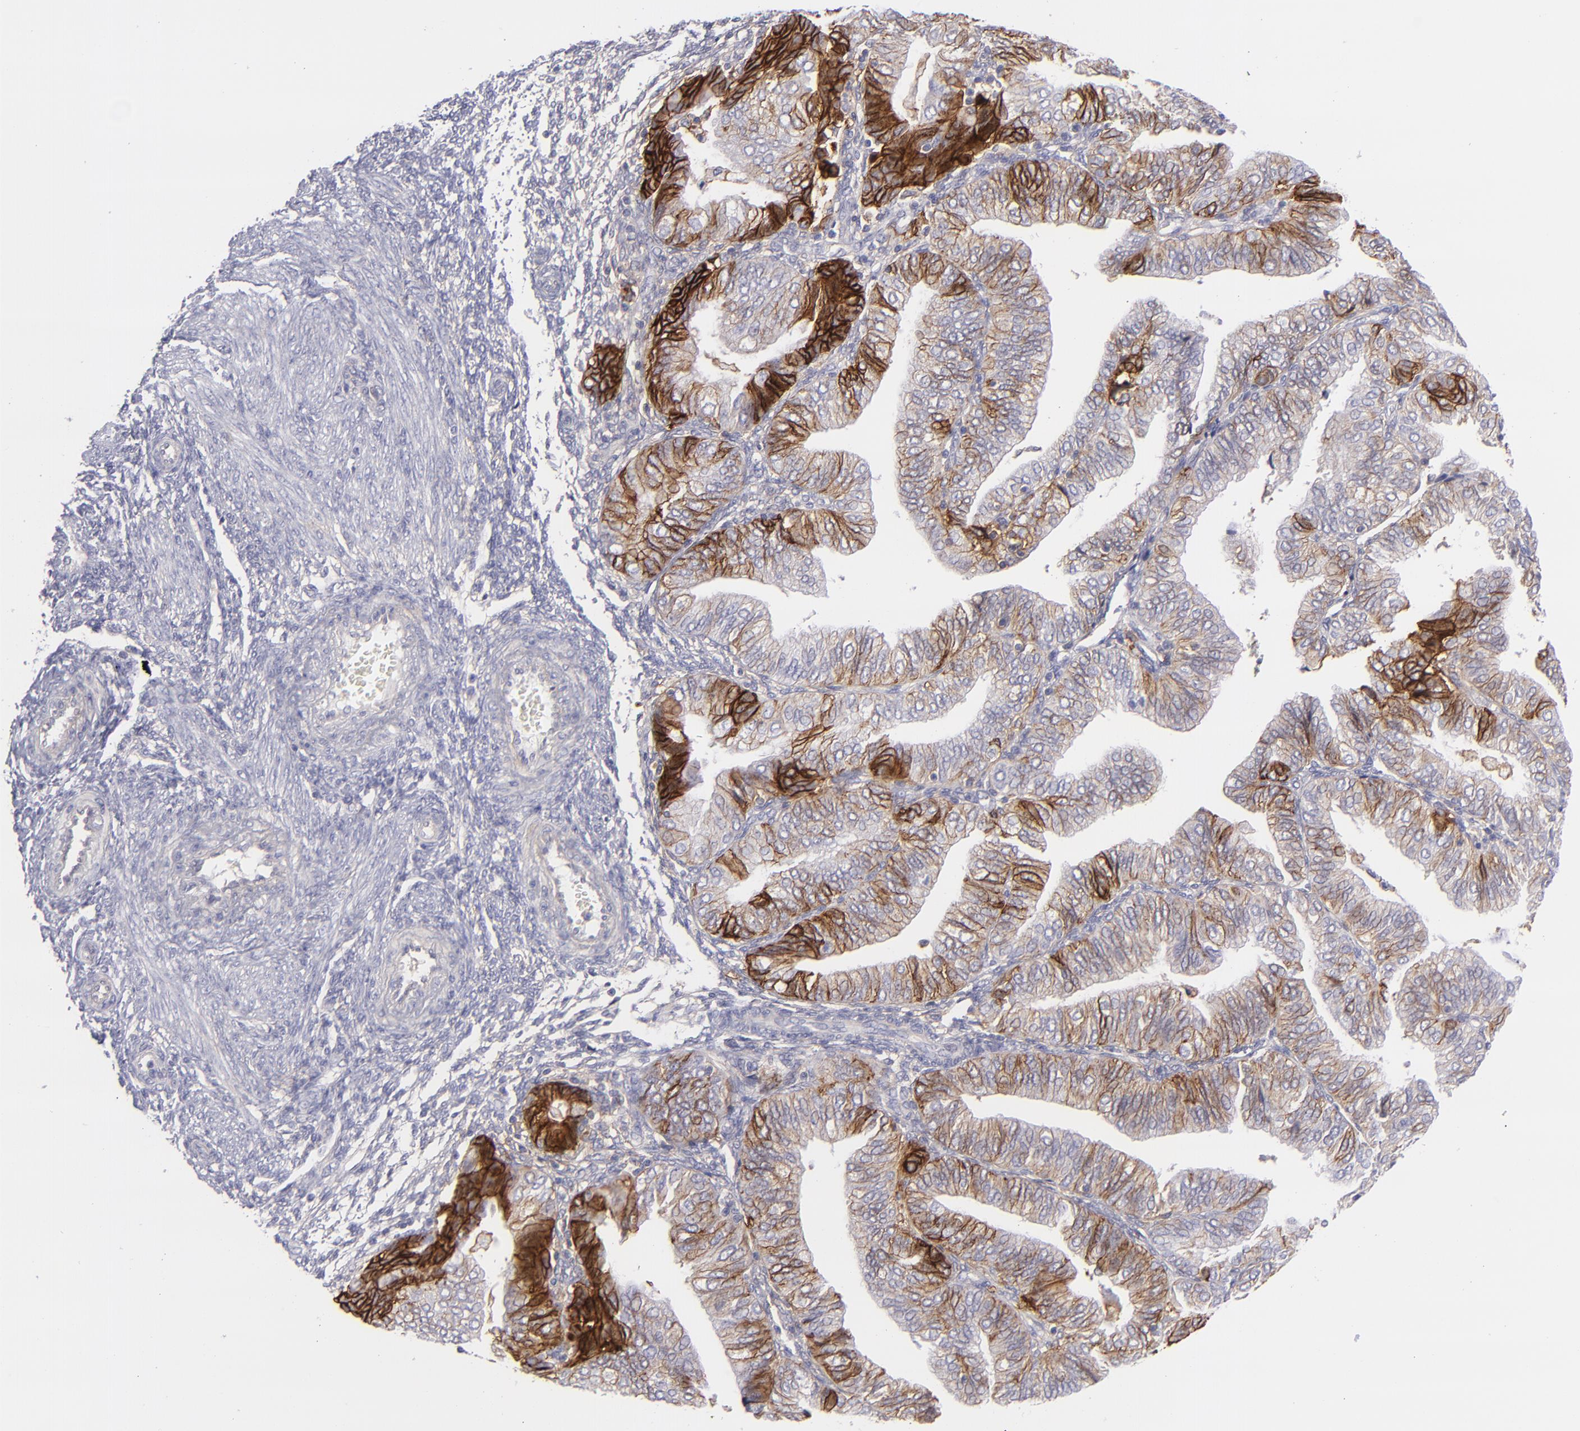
{"staining": {"intensity": "strong", "quantity": "<25%", "location": "cytoplasmic/membranous"}, "tissue": "endometrial cancer", "cell_type": "Tumor cells", "image_type": "cancer", "snomed": [{"axis": "morphology", "description": "Adenocarcinoma, NOS"}, {"axis": "topography", "description": "Endometrium"}], "caption": "Immunohistochemistry of human endometrial adenocarcinoma exhibits medium levels of strong cytoplasmic/membranous expression in about <25% of tumor cells.", "gene": "BSG", "patient": {"sex": "female", "age": 51}}